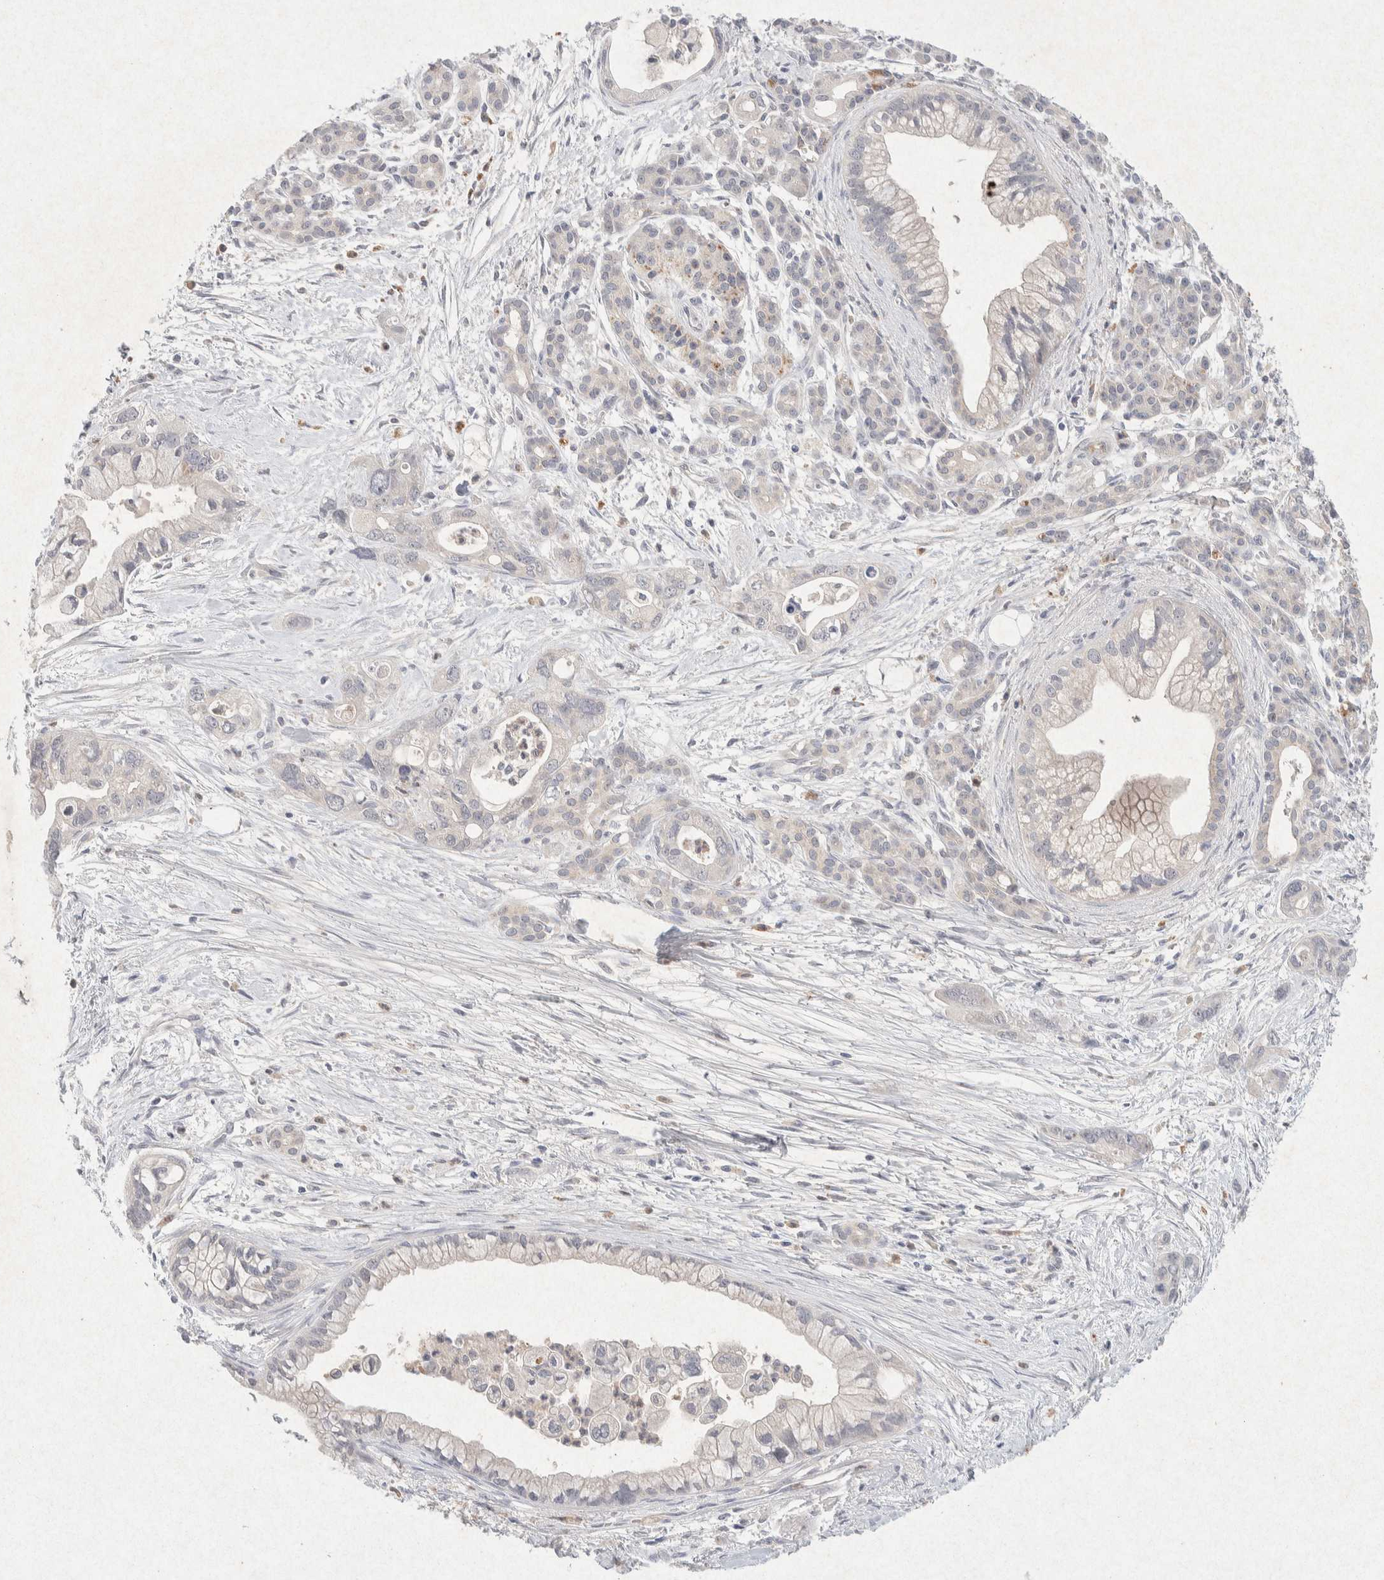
{"staining": {"intensity": "negative", "quantity": "none", "location": "none"}, "tissue": "pancreatic cancer", "cell_type": "Tumor cells", "image_type": "cancer", "snomed": [{"axis": "morphology", "description": "Adenocarcinoma, NOS"}, {"axis": "topography", "description": "Pancreas"}], "caption": "Adenocarcinoma (pancreatic) was stained to show a protein in brown. There is no significant positivity in tumor cells.", "gene": "GNAI1", "patient": {"sex": "male", "age": 70}}